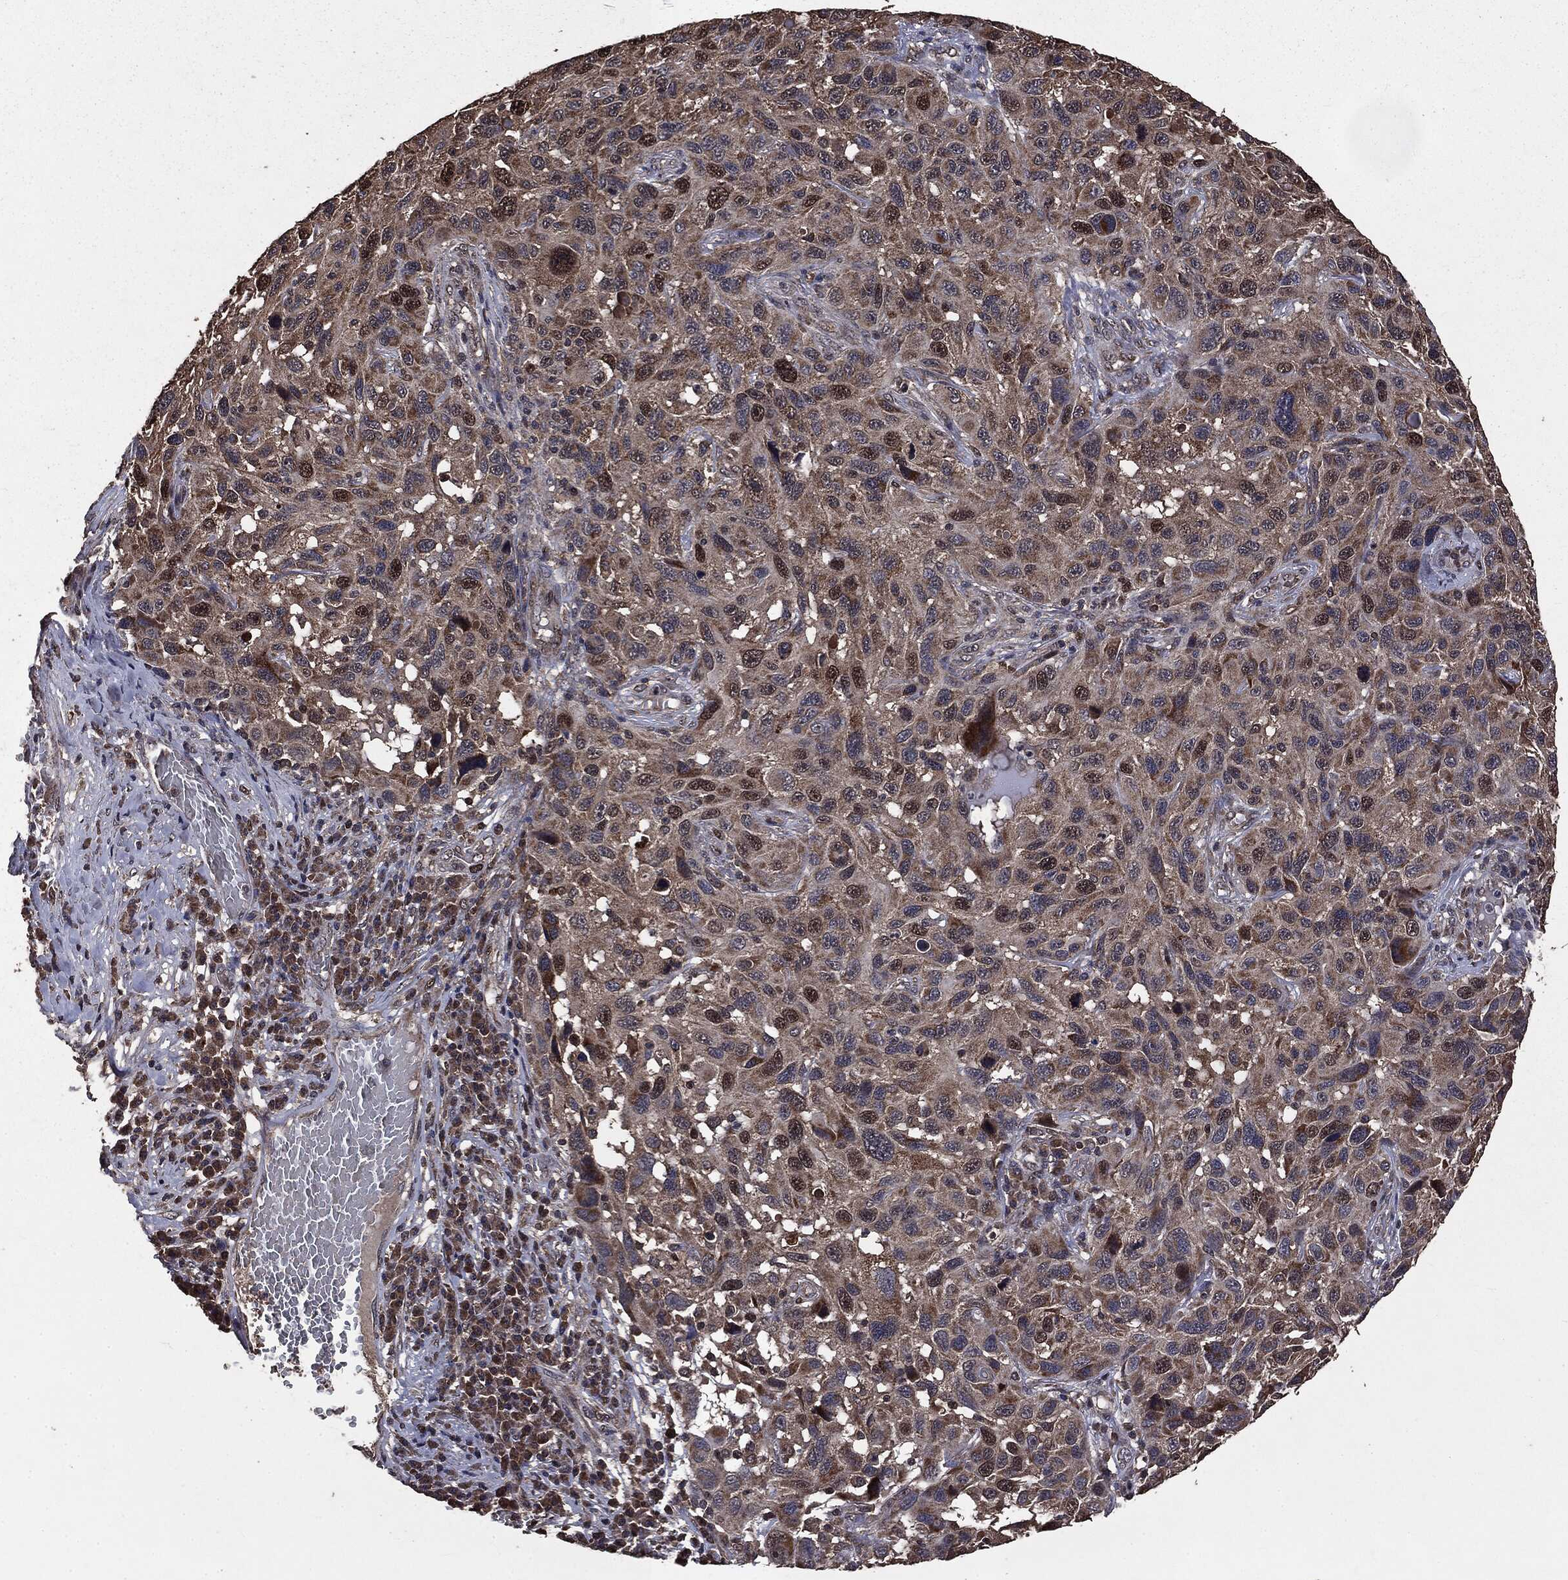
{"staining": {"intensity": "moderate", "quantity": "25%-75%", "location": "cytoplasmic/membranous,nuclear"}, "tissue": "melanoma", "cell_type": "Tumor cells", "image_type": "cancer", "snomed": [{"axis": "morphology", "description": "Malignant melanoma, NOS"}, {"axis": "topography", "description": "Skin"}], "caption": "An image of human melanoma stained for a protein shows moderate cytoplasmic/membranous and nuclear brown staining in tumor cells. The protein is shown in brown color, while the nuclei are stained blue.", "gene": "PPP6R2", "patient": {"sex": "male", "age": 53}}